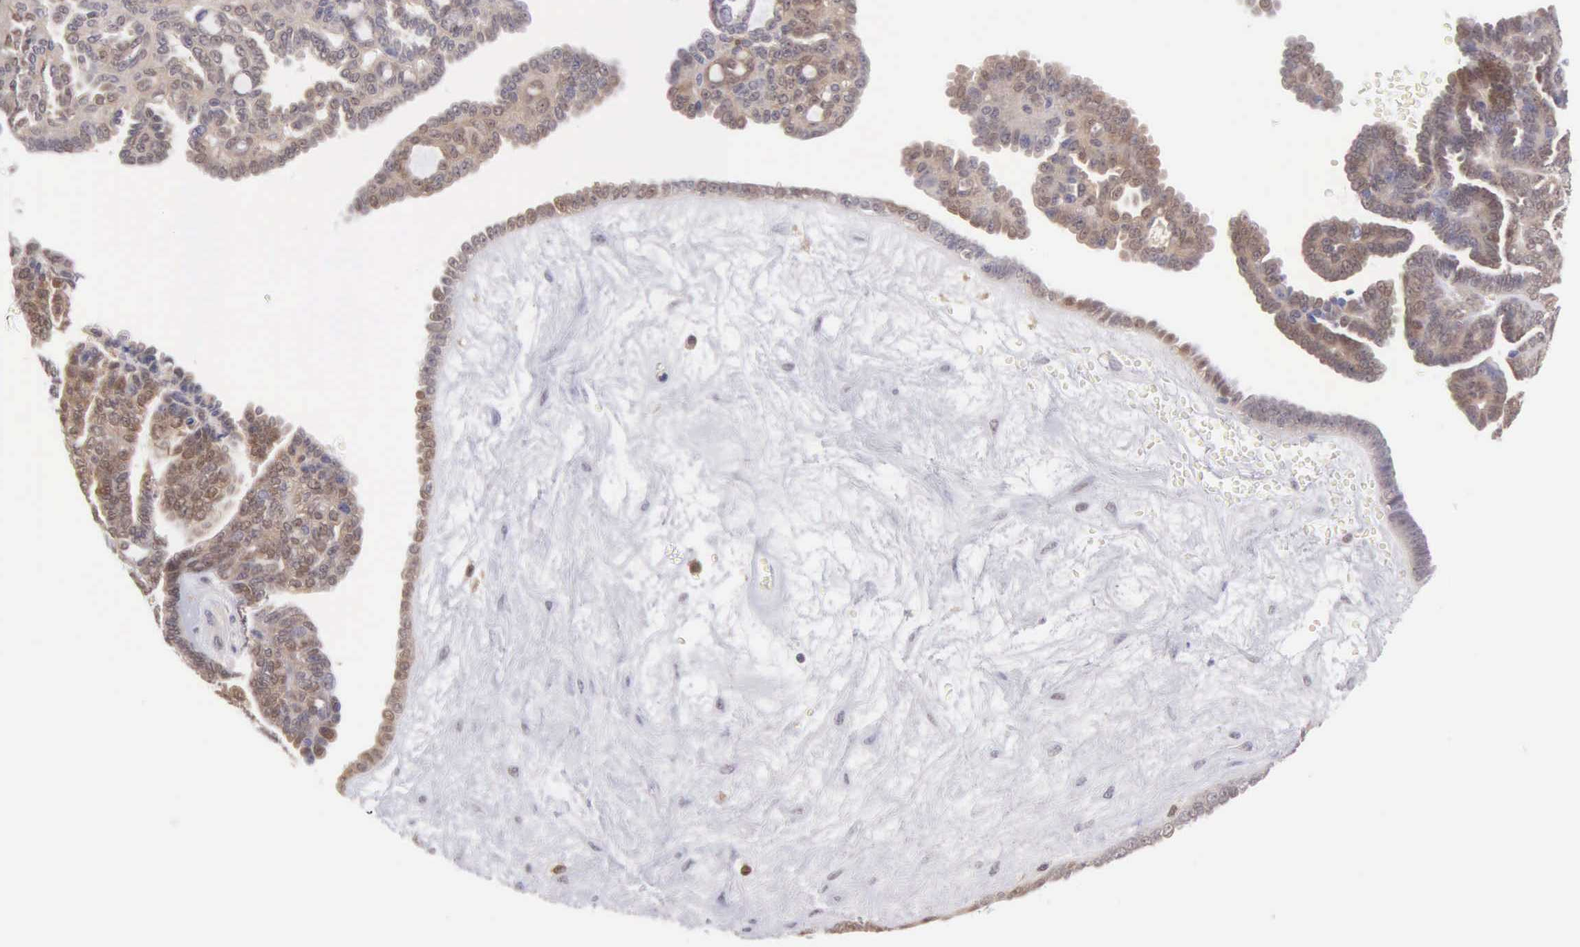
{"staining": {"intensity": "moderate", "quantity": ">75%", "location": "cytoplasmic/membranous"}, "tissue": "ovarian cancer", "cell_type": "Tumor cells", "image_type": "cancer", "snomed": [{"axis": "morphology", "description": "Cystadenocarcinoma, serous, NOS"}, {"axis": "topography", "description": "Ovary"}], "caption": "About >75% of tumor cells in human ovarian serous cystadenocarcinoma show moderate cytoplasmic/membranous protein staining as visualized by brown immunohistochemical staining.", "gene": "BID", "patient": {"sex": "female", "age": 71}}